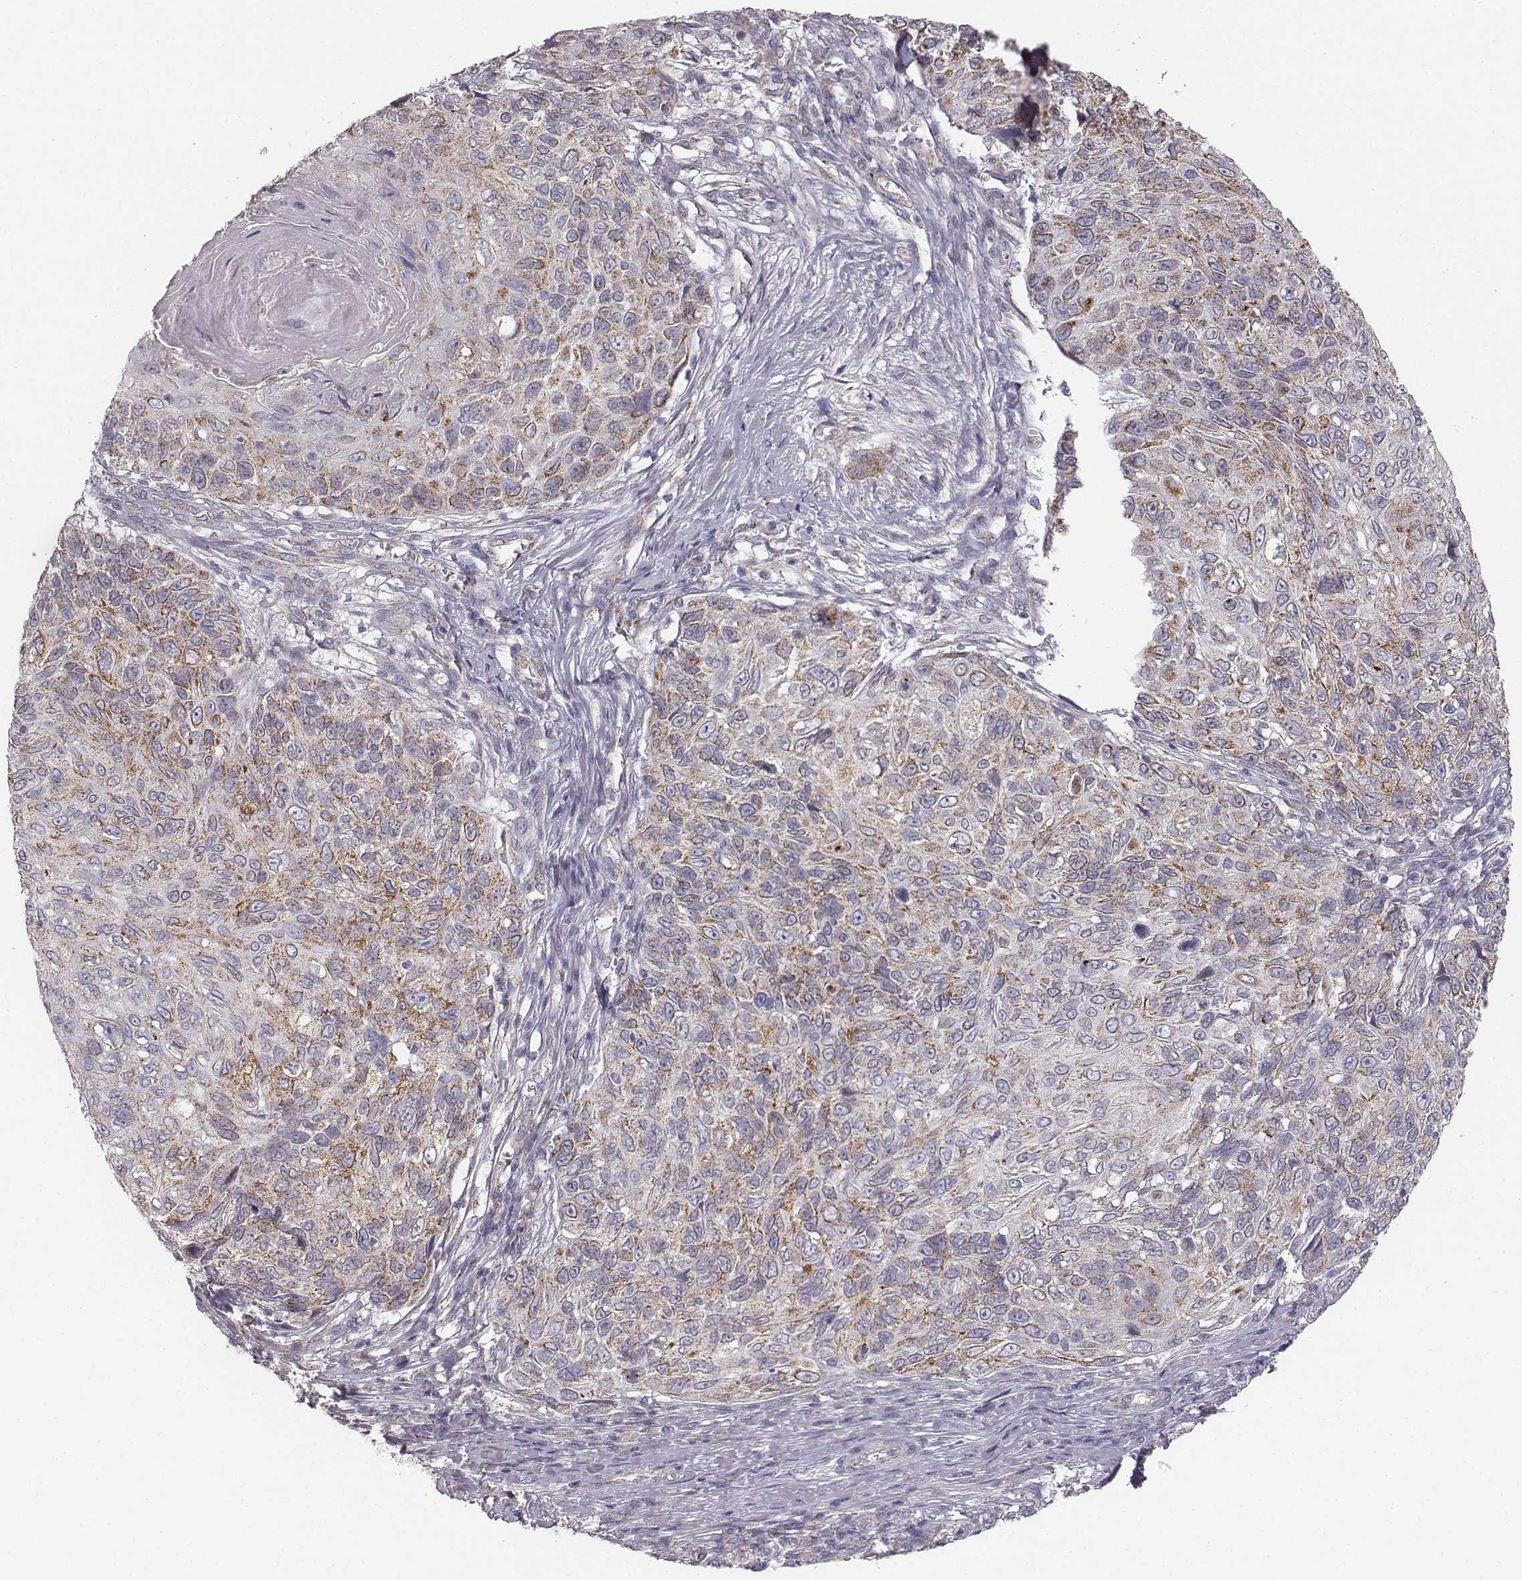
{"staining": {"intensity": "weak", "quantity": ">75%", "location": "cytoplasmic/membranous"}, "tissue": "skin cancer", "cell_type": "Tumor cells", "image_type": "cancer", "snomed": [{"axis": "morphology", "description": "Squamous cell carcinoma, NOS"}, {"axis": "topography", "description": "Skin"}], "caption": "Skin cancer (squamous cell carcinoma) was stained to show a protein in brown. There is low levels of weak cytoplasmic/membranous positivity in about >75% of tumor cells.", "gene": "ABCD3", "patient": {"sex": "male", "age": 92}}